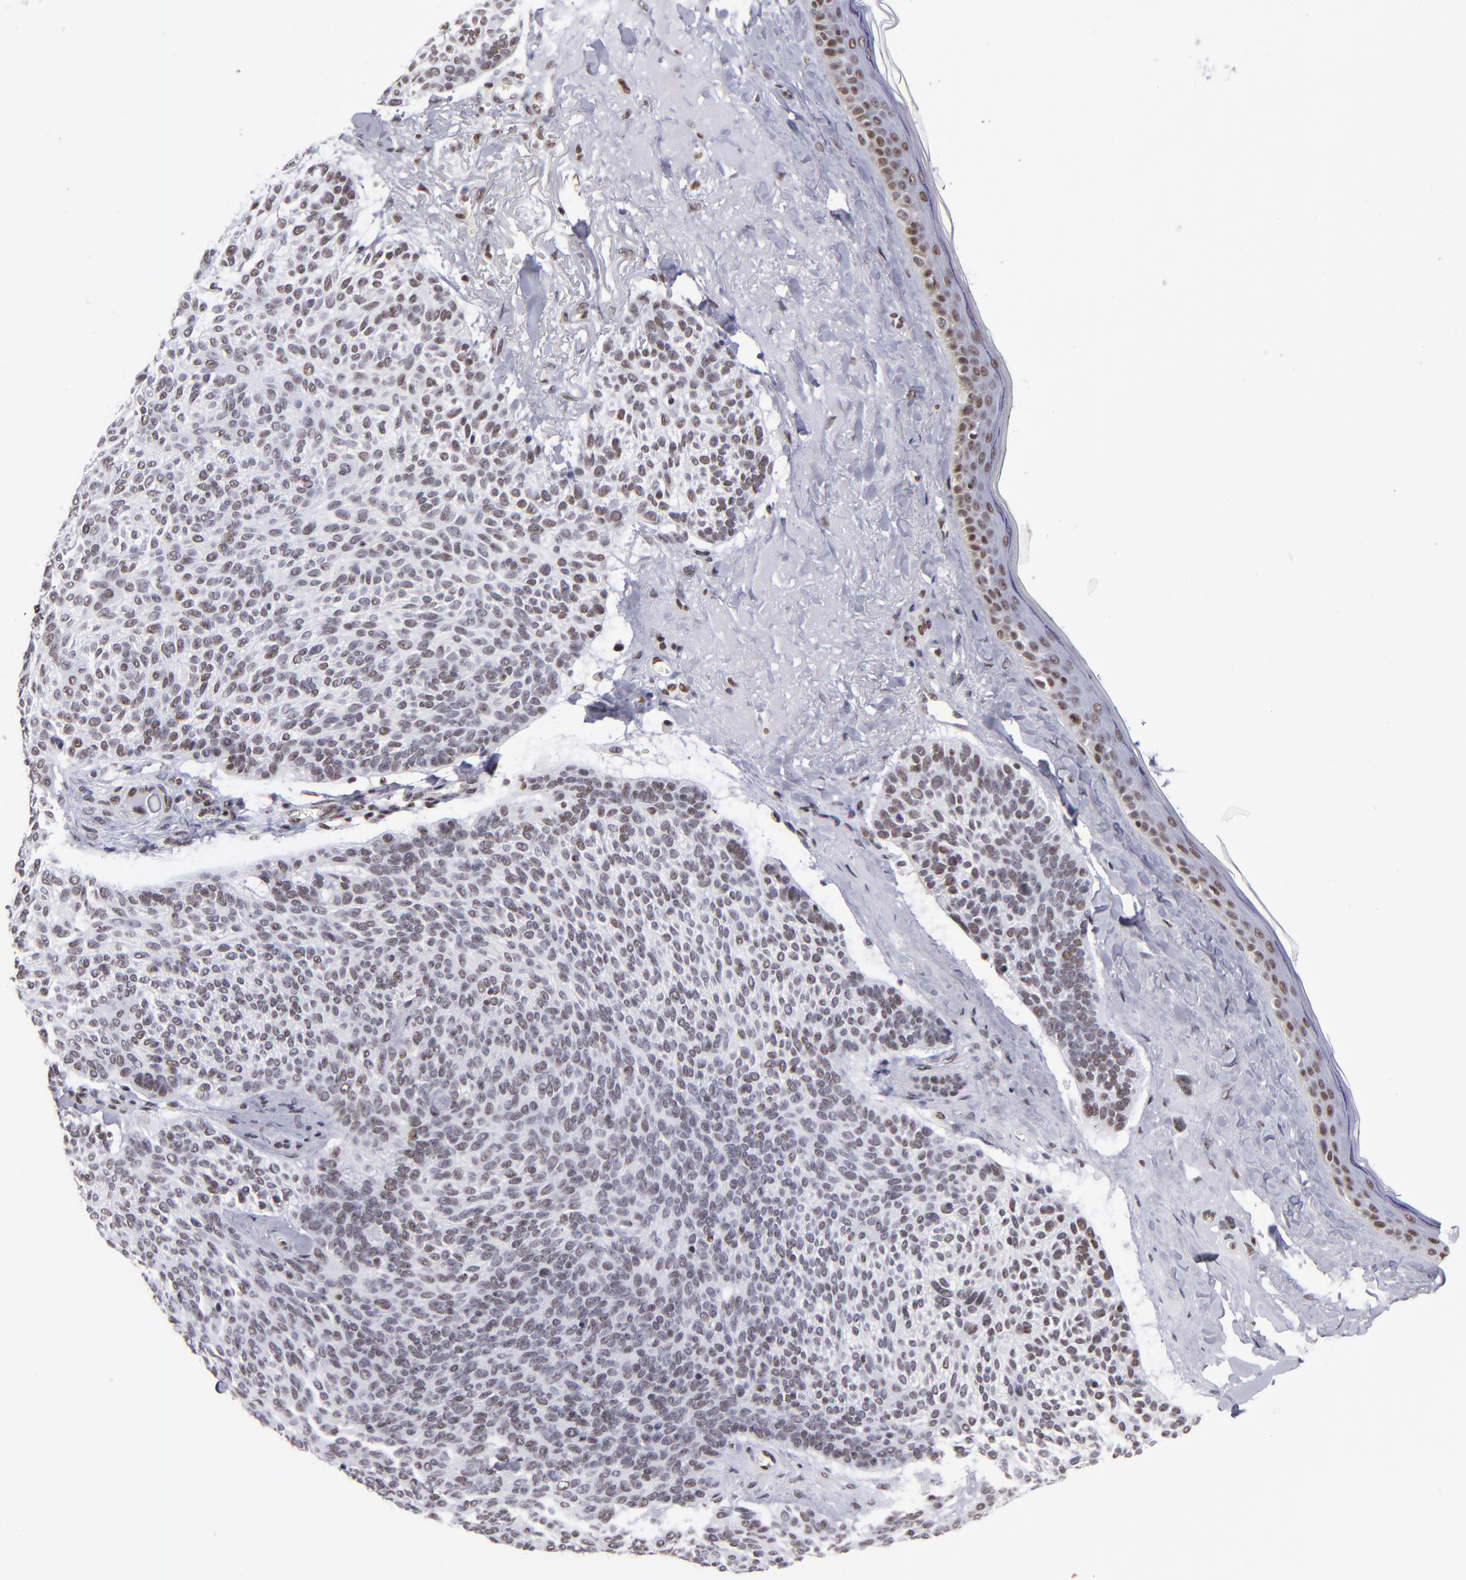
{"staining": {"intensity": "weak", "quantity": ">75%", "location": "nuclear"}, "tissue": "skin cancer", "cell_type": "Tumor cells", "image_type": "cancer", "snomed": [{"axis": "morphology", "description": "Normal tissue, NOS"}, {"axis": "morphology", "description": "Basal cell carcinoma"}, {"axis": "topography", "description": "Skin"}], "caption": "Basal cell carcinoma (skin) stained with IHC displays weak nuclear positivity in approximately >75% of tumor cells.", "gene": "TERF2", "patient": {"sex": "female", "age": 70}}